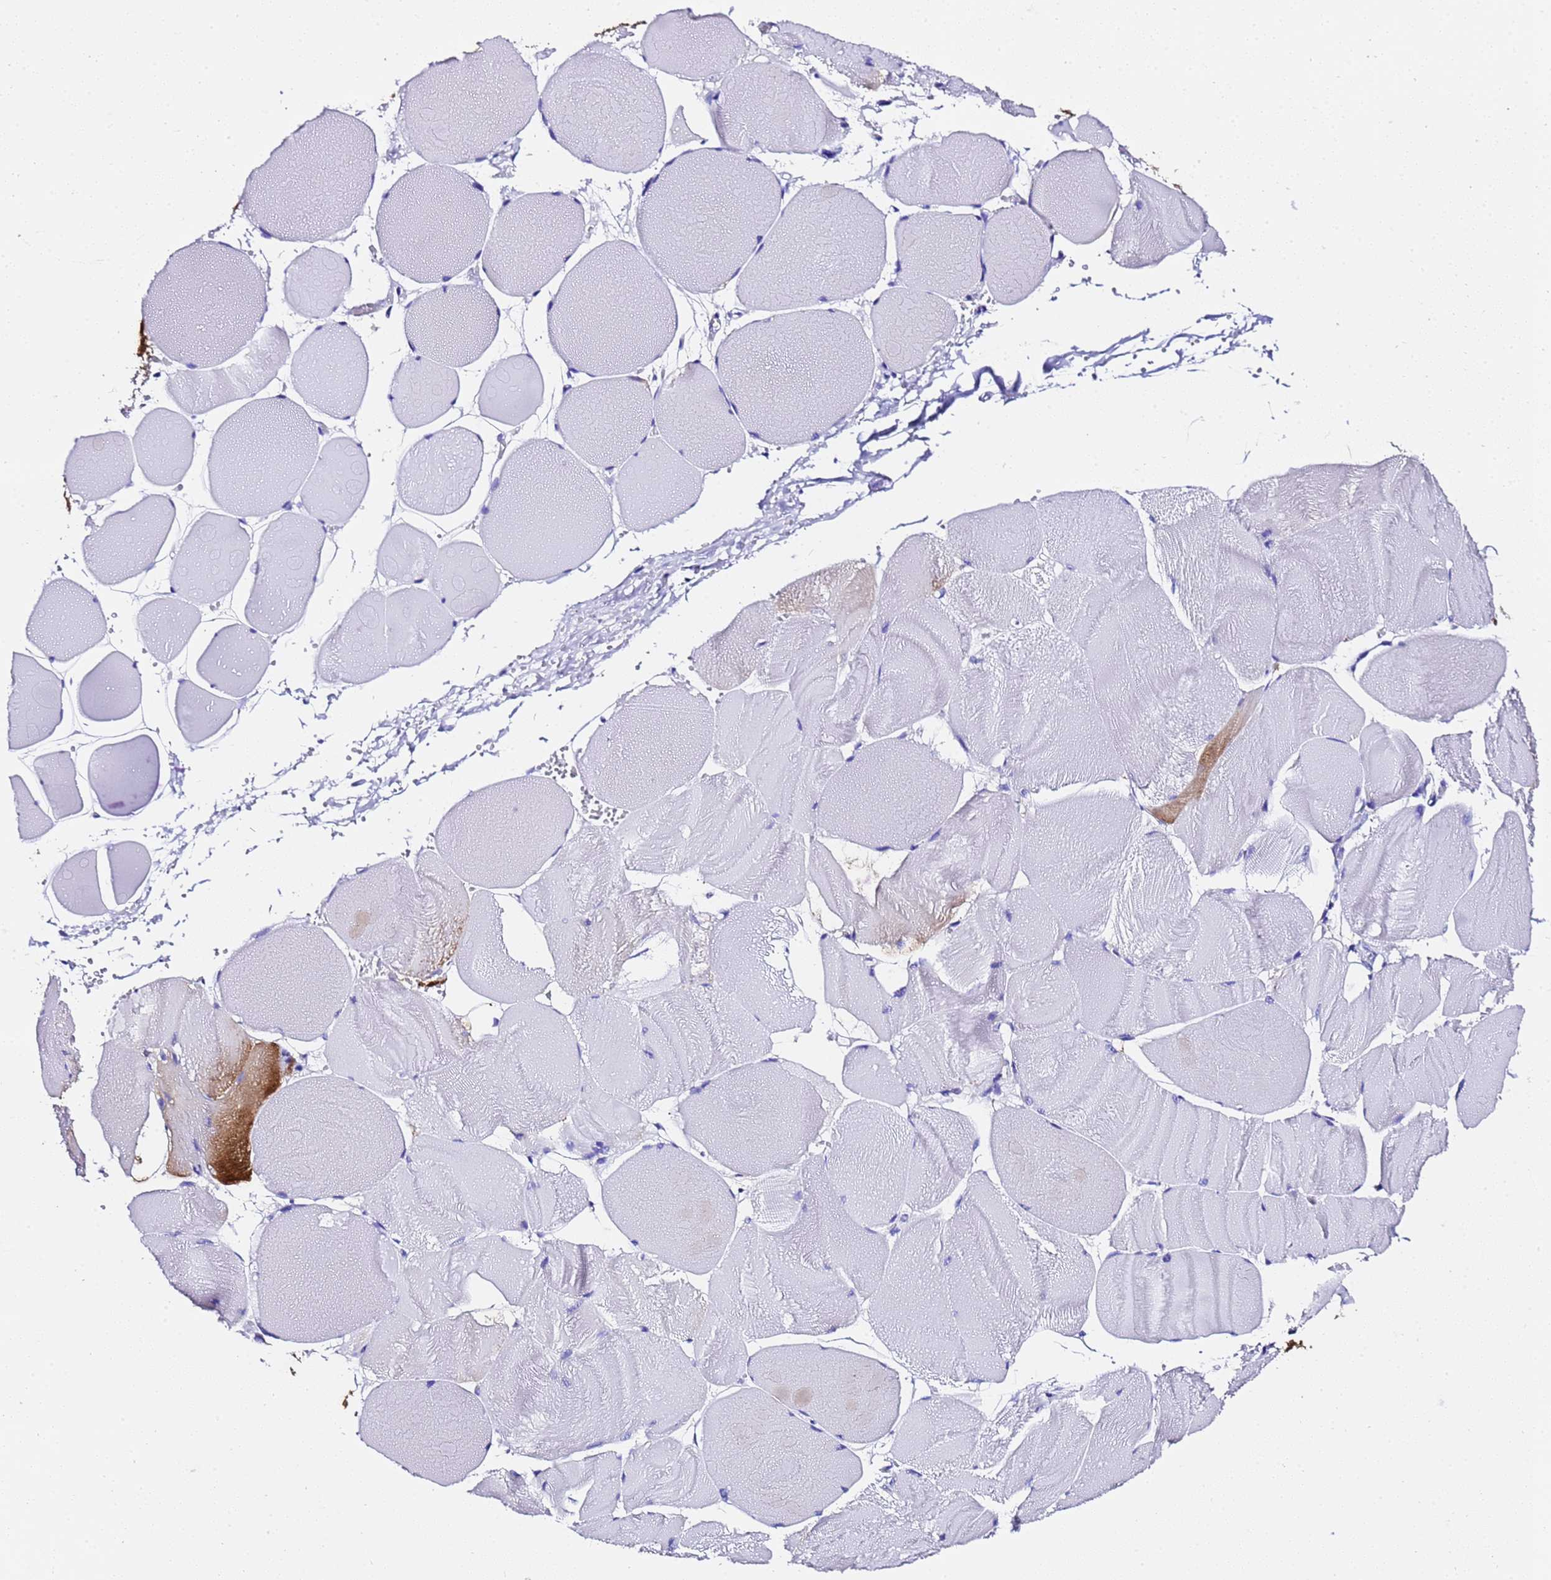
{"staining": {"intensity": "negative", "quantity": "none", "location": "none"}, "tissue": "skeletal muscle", "cell_type": "Myocytes", "image_type": "normal", "snomed": [{"axis": "morphology", "description": "Normal tissue, NOS"}, {"axis": "morphology", "description": "Basal cell carcinoma"}, {"axis": "topography", "description": "Skeletal muscle"}], "caption": "Myocytes show no significant protein staining in unremarkable skeletal muscle. Brightfield microscopy of IHC stained with DAB (brown) and hematoxylin (blue), captured at high magnification.", "gene": "FTL", "patient": {"sex": "female", "age": 64}}